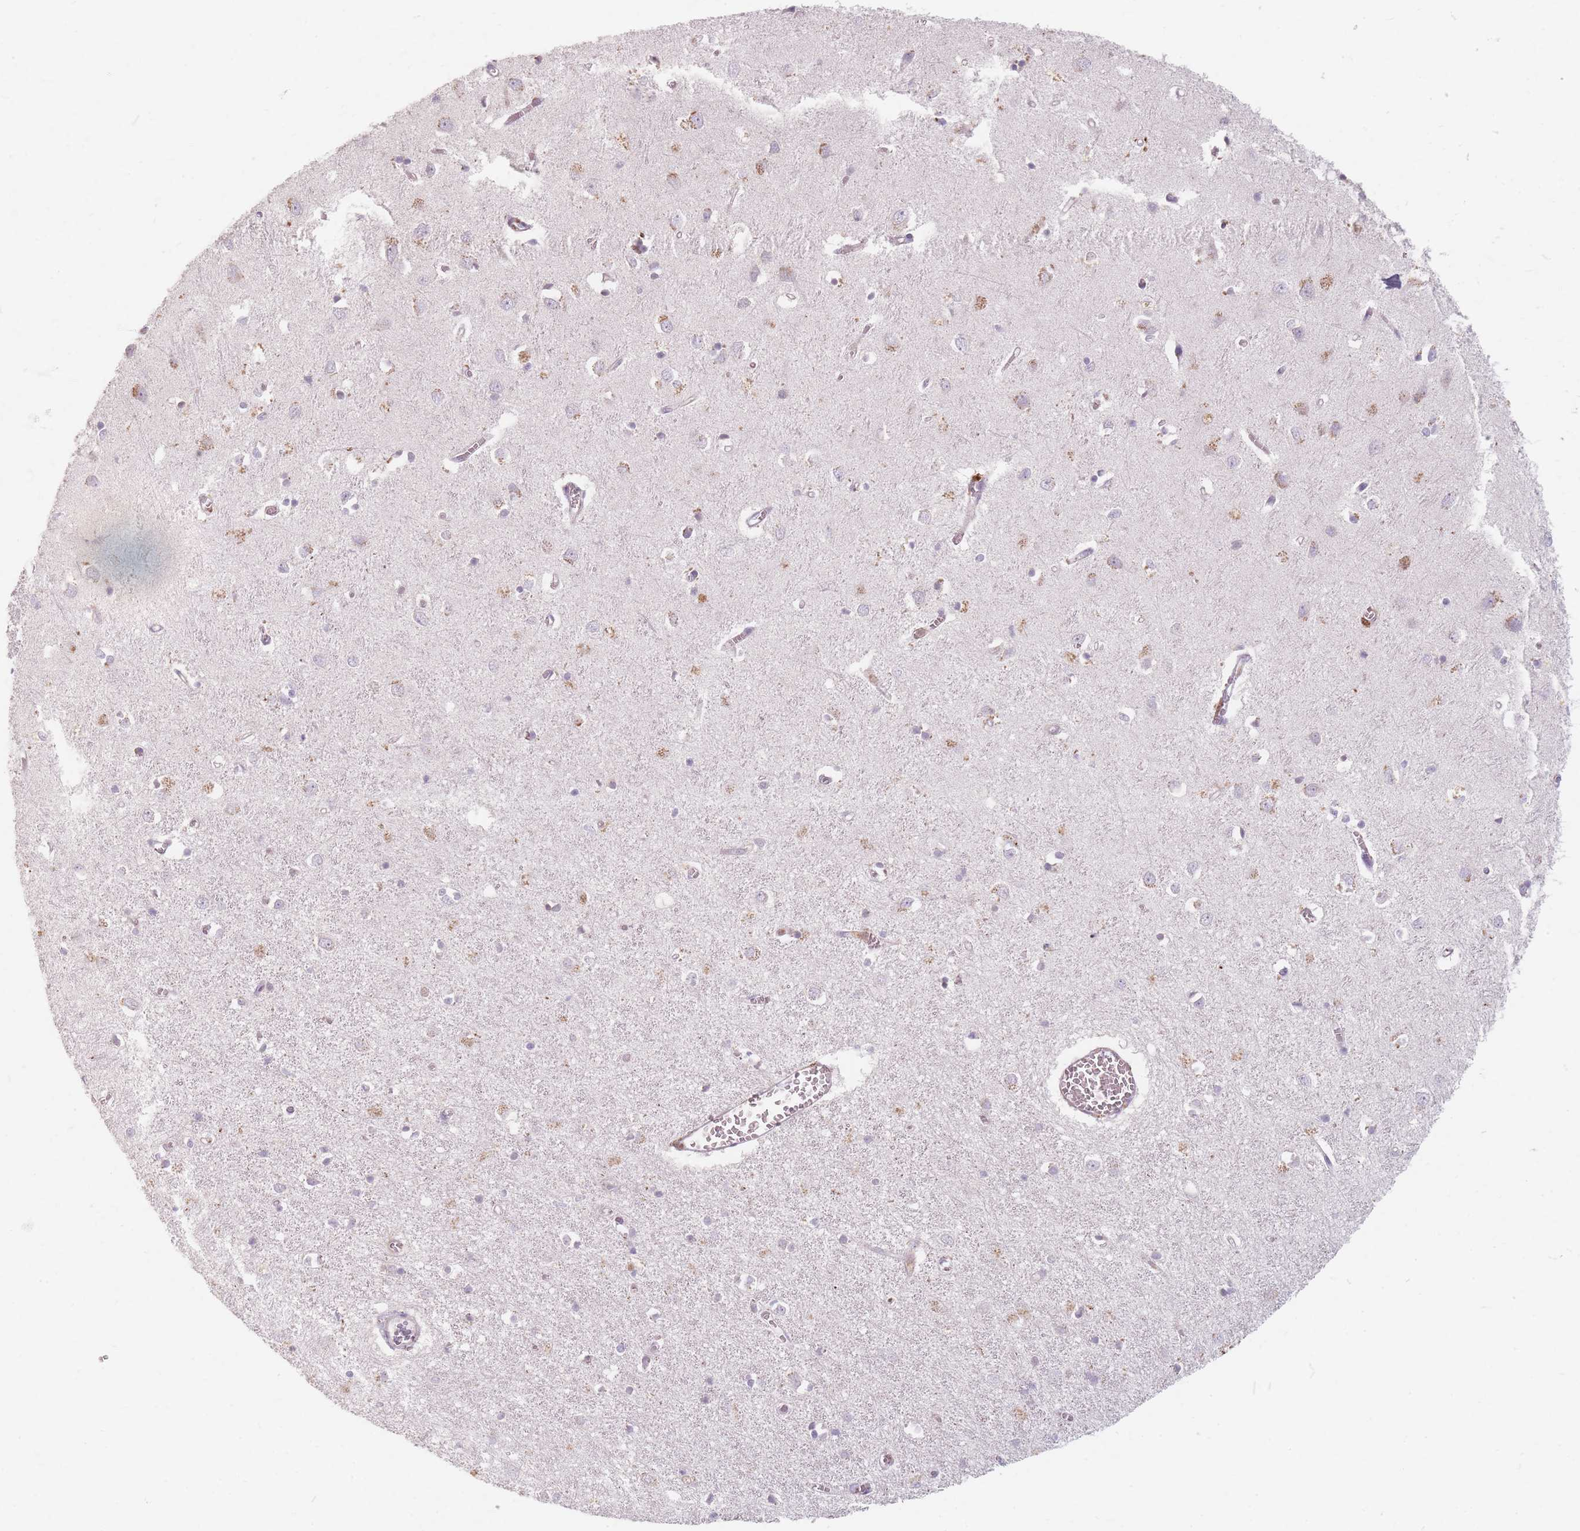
{"staining": {"intensity": "weak", "quantity": ">75%", "location": "cytoplasmic/membranous"}, "tissue": "cerebral cortex", "cell_type": "Endothelial cells", "image_type": "normal", "snomed": [{"axis": "morphology", "description": "Normal tissue, NOS"}, {"axis": "topography", "description": "Cerebral cortex"}], "caption": "The immunohistochemical stain shows weak cytoplasmic/membranous expression in endothelial cells of benign cerebral cortex.", "gene": "CHCHD7", "patient": {"sex": "female", "age": 64}}